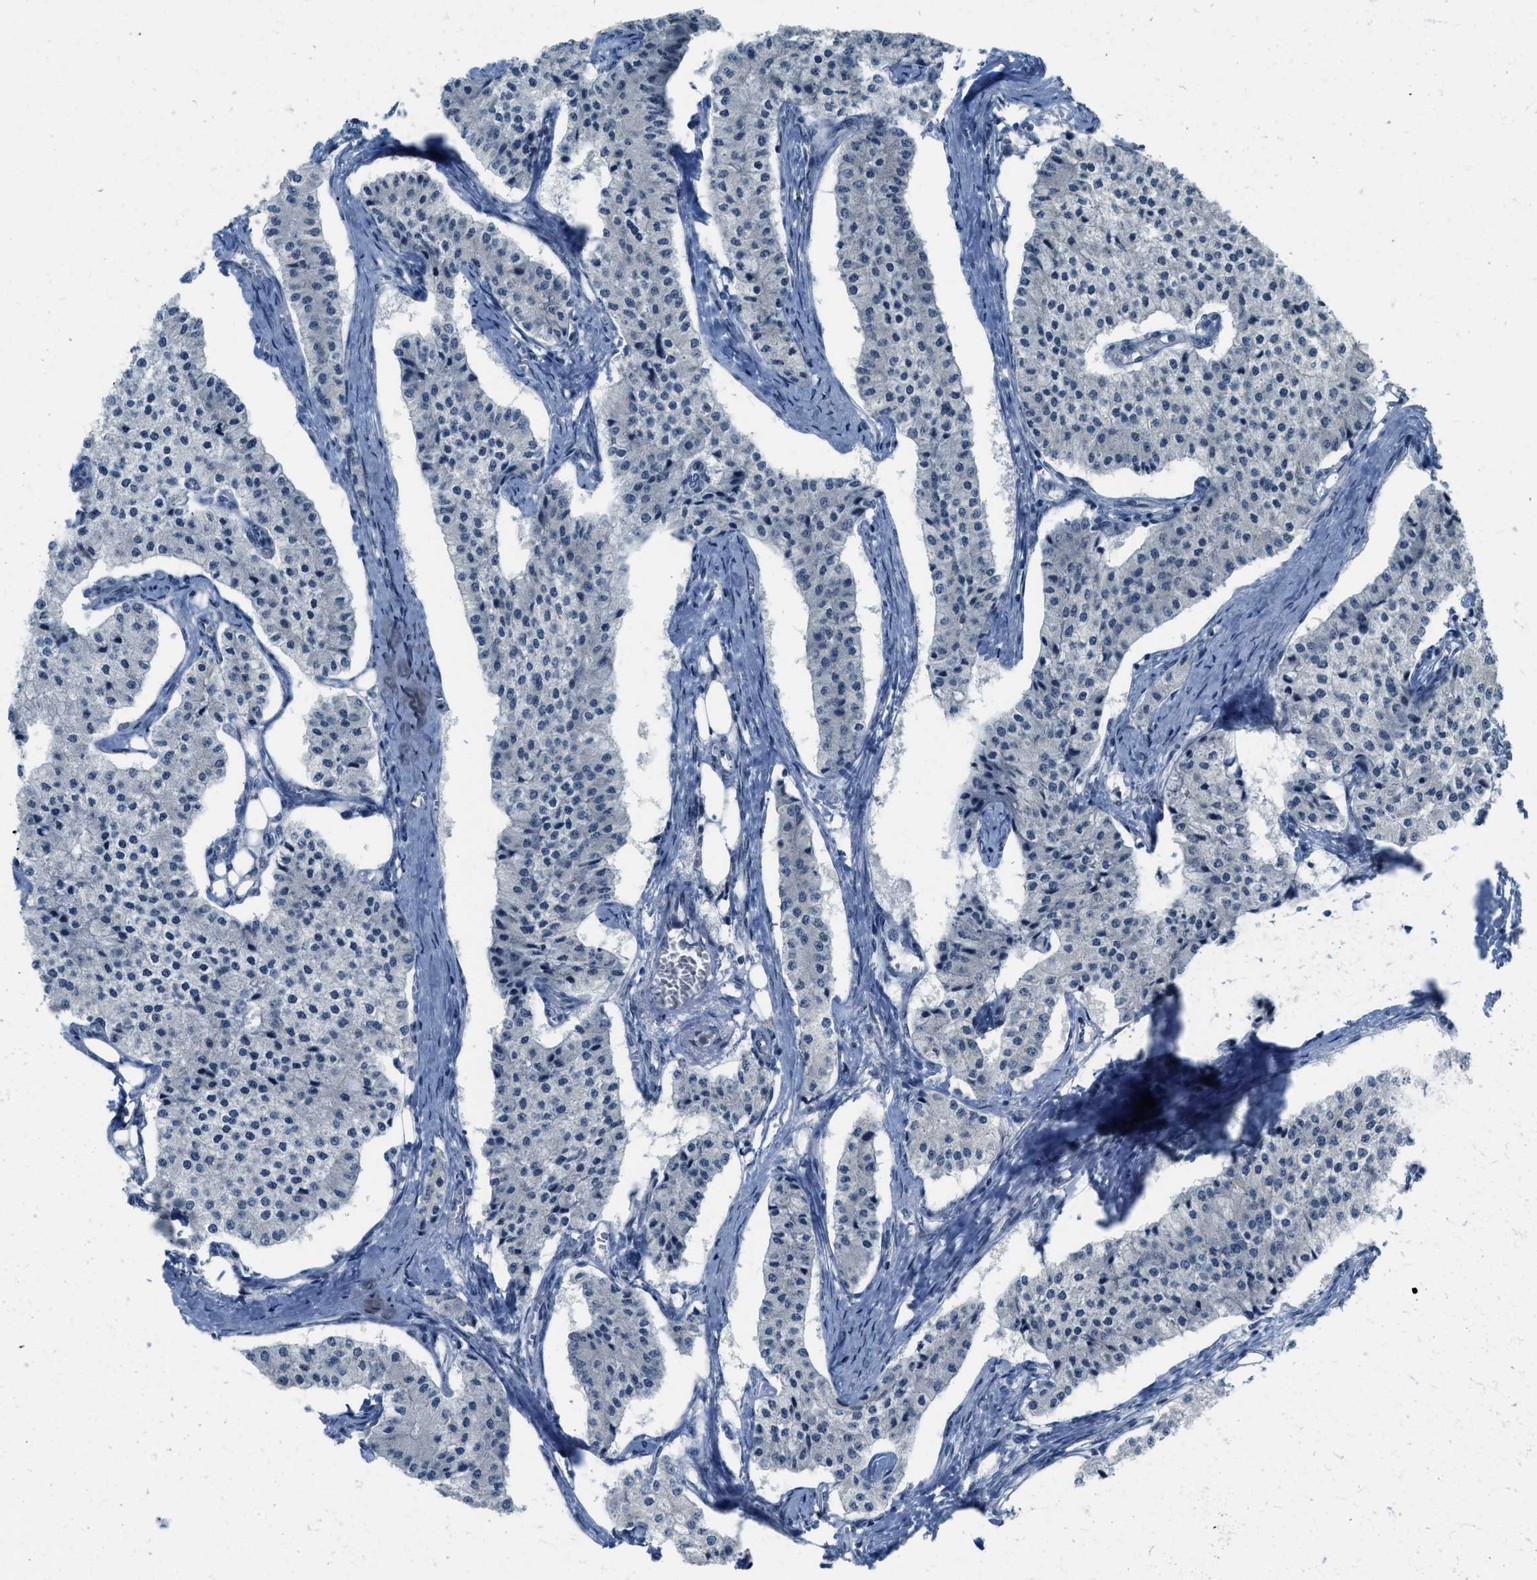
{"staining": {"intensity": "negative", "quantity": "none", "location": "none"}, "tissue": "carcinoid", "cell_type": "Tumor cells", "image_type": "cancer", "snomed": [{"axis": "morphology", "description": "Carcinoid, malignant, NOS"}, {"axis": "topography", "description": "Colon"}], "caption": "Immunohistochemistry (IHC) of human malignant carcinoid exhibits no expression in tumor cells. The staining is performed using DAB brown chromogen with nuclei counter-stained in using hematoxylin.", "gene": "PBX1", "patient": {"sex": "female", "age": 52}}